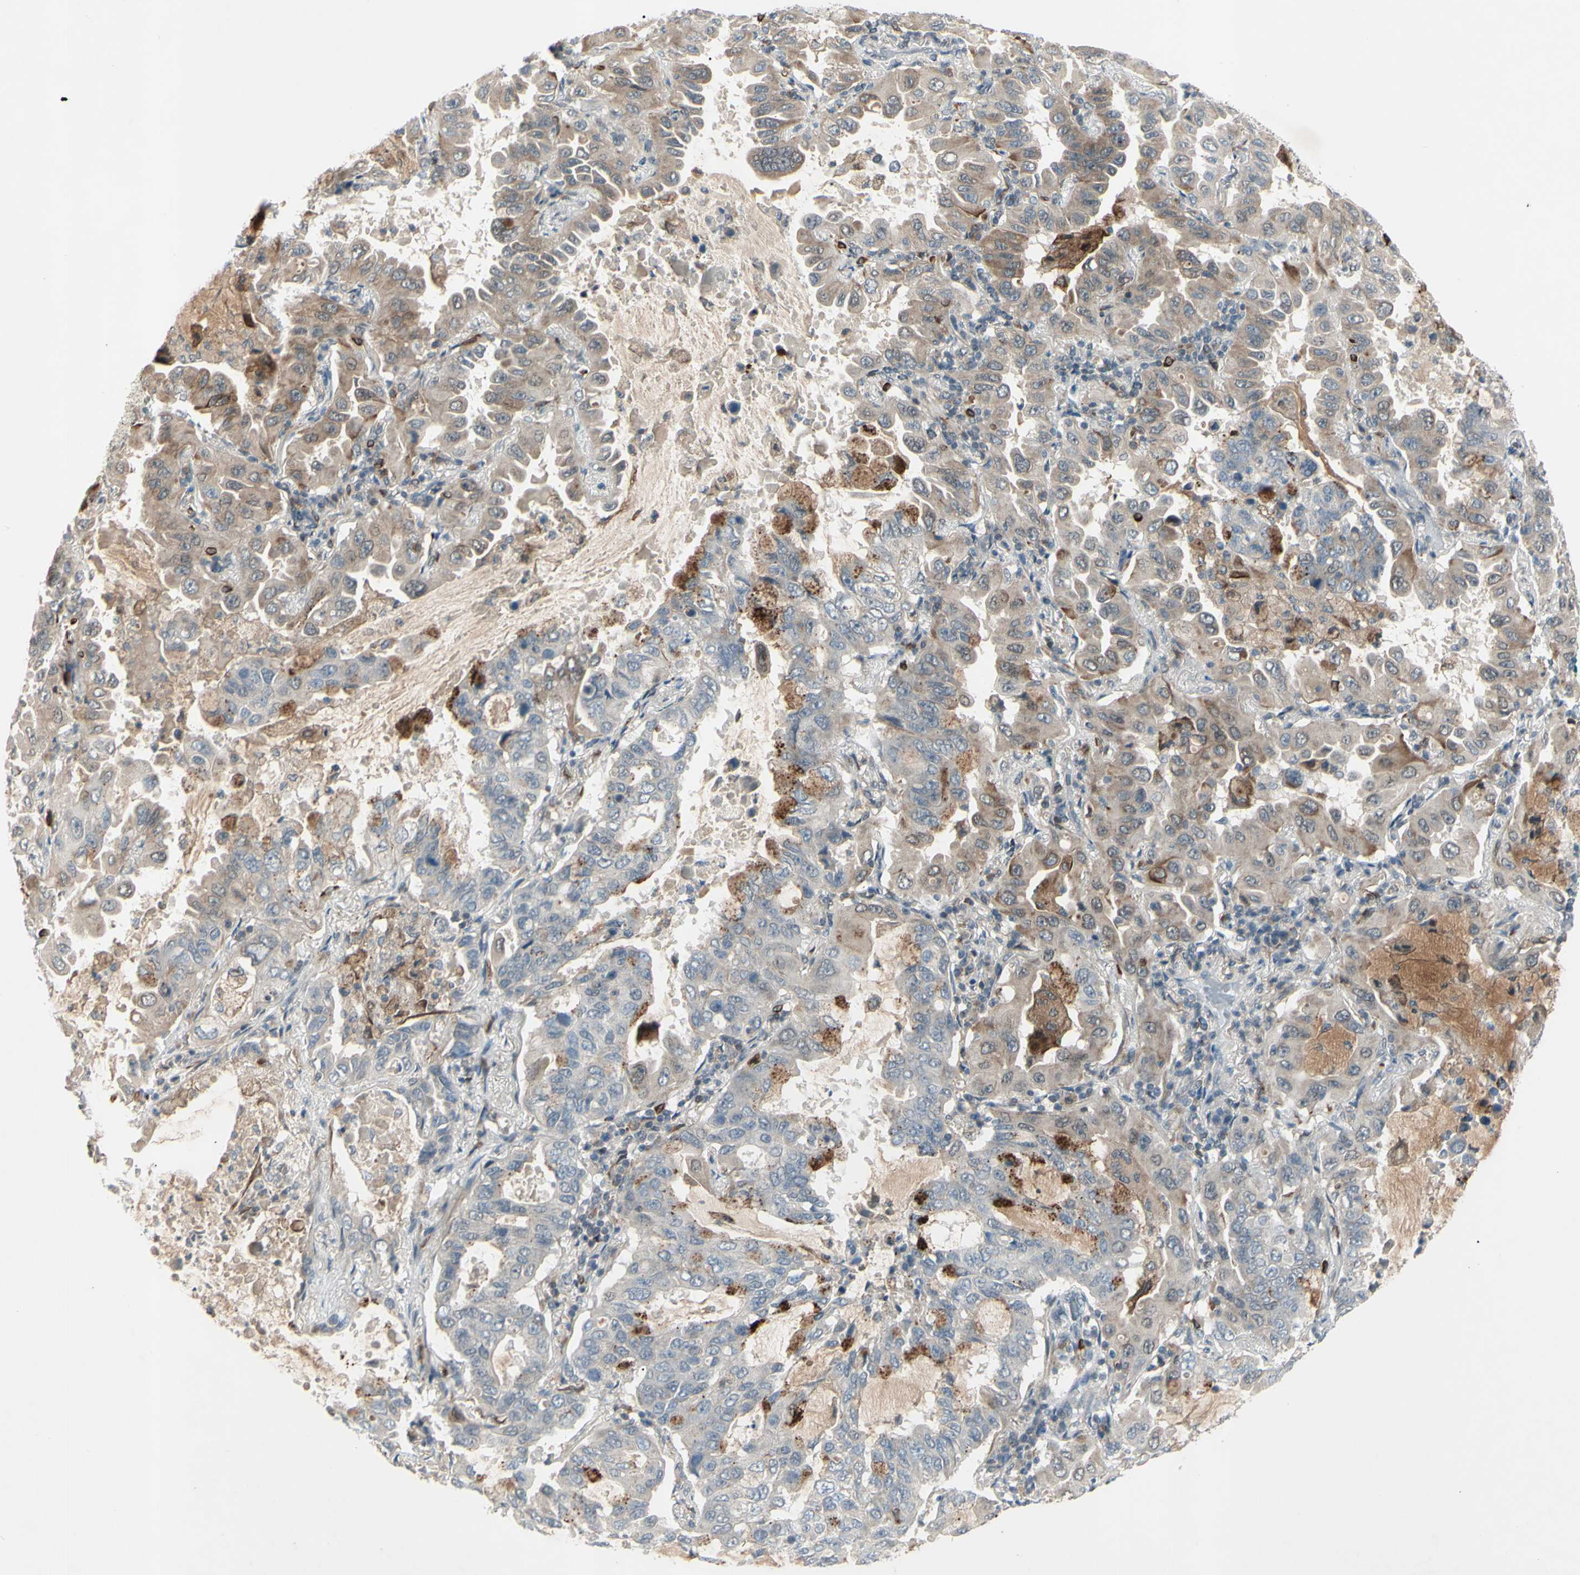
{"staining": {"intensity": "moderate", "quantity": "<25%", "location": "cytoplasmic/membranous"}, "tissue": "lung cancer", "cell_type": "Tumor cells", "image_type": "cancer", "snomed": [{"axis": "morphology", "description": "Adenocarcinoma, NOS"}, {"axis": "topography", "description": "Lung"}], "caption": "Human lung adenocarcinoma stained with a protein marker reveals moderate staining in tumor cells.", "gene": "FGFR2", "patient": {"sex": "male", "age": 64}}